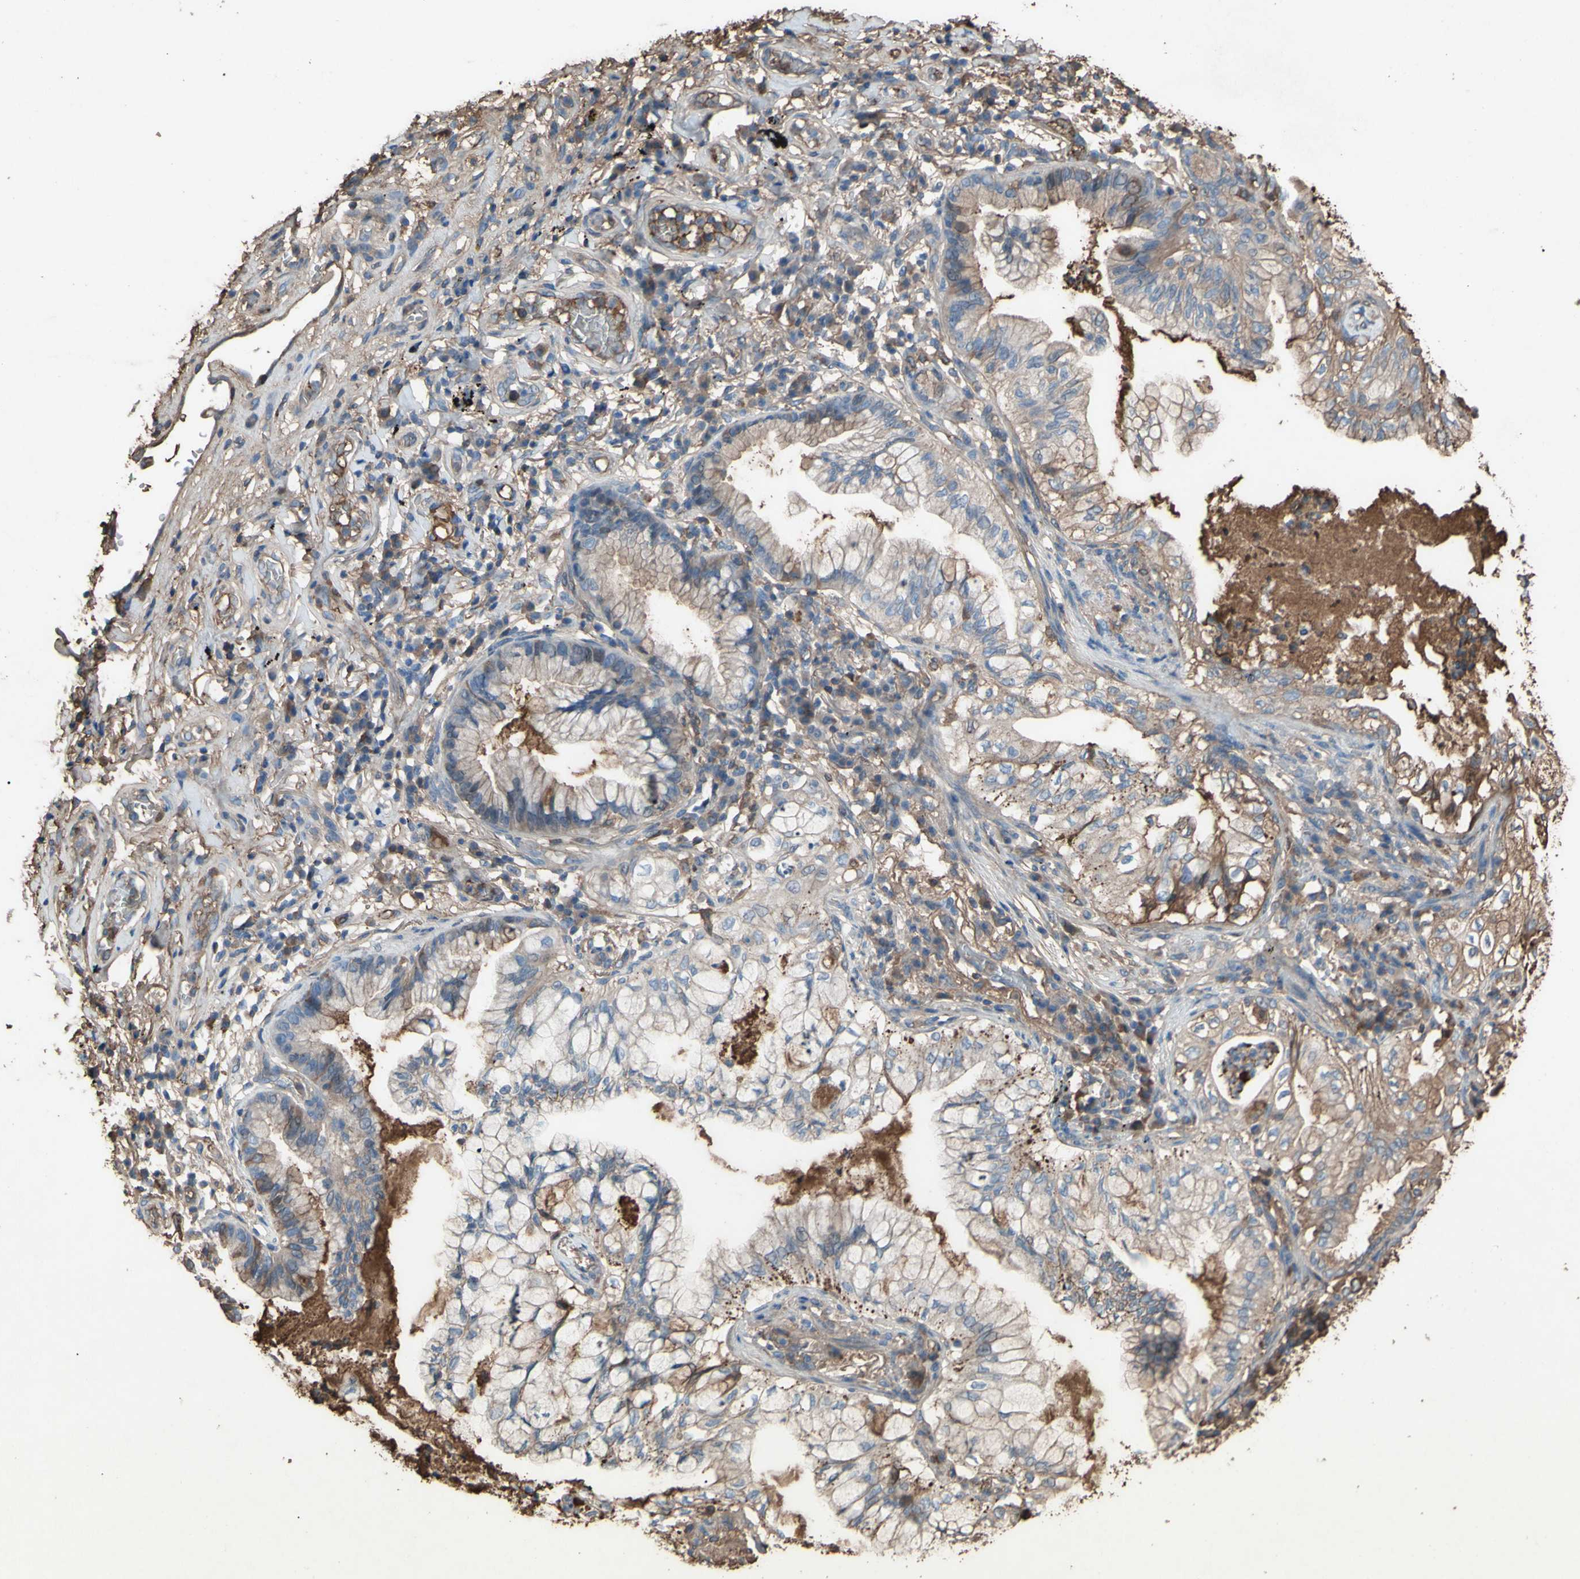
{"staining": {"intensity": "moderate", "quantity": "25%-75%", "location": "cytoplasmic/membranous"}, "tissue": "lung cancer", "cell_type": "Tumor cells", "image_type": "cancer", "snomed": [{"axis": "morphology", "description": "Adenocarcinoma, NOS"}, {"axis": "topography", "description": "Lung"}], "caption": "This is an image of IHC staining of lung cancer, which shows moderate staining in the cytoplasmic/membranous of tumor cells.", "gene": "PTGDS", "patient": {"sex": "female", "age": 70}}